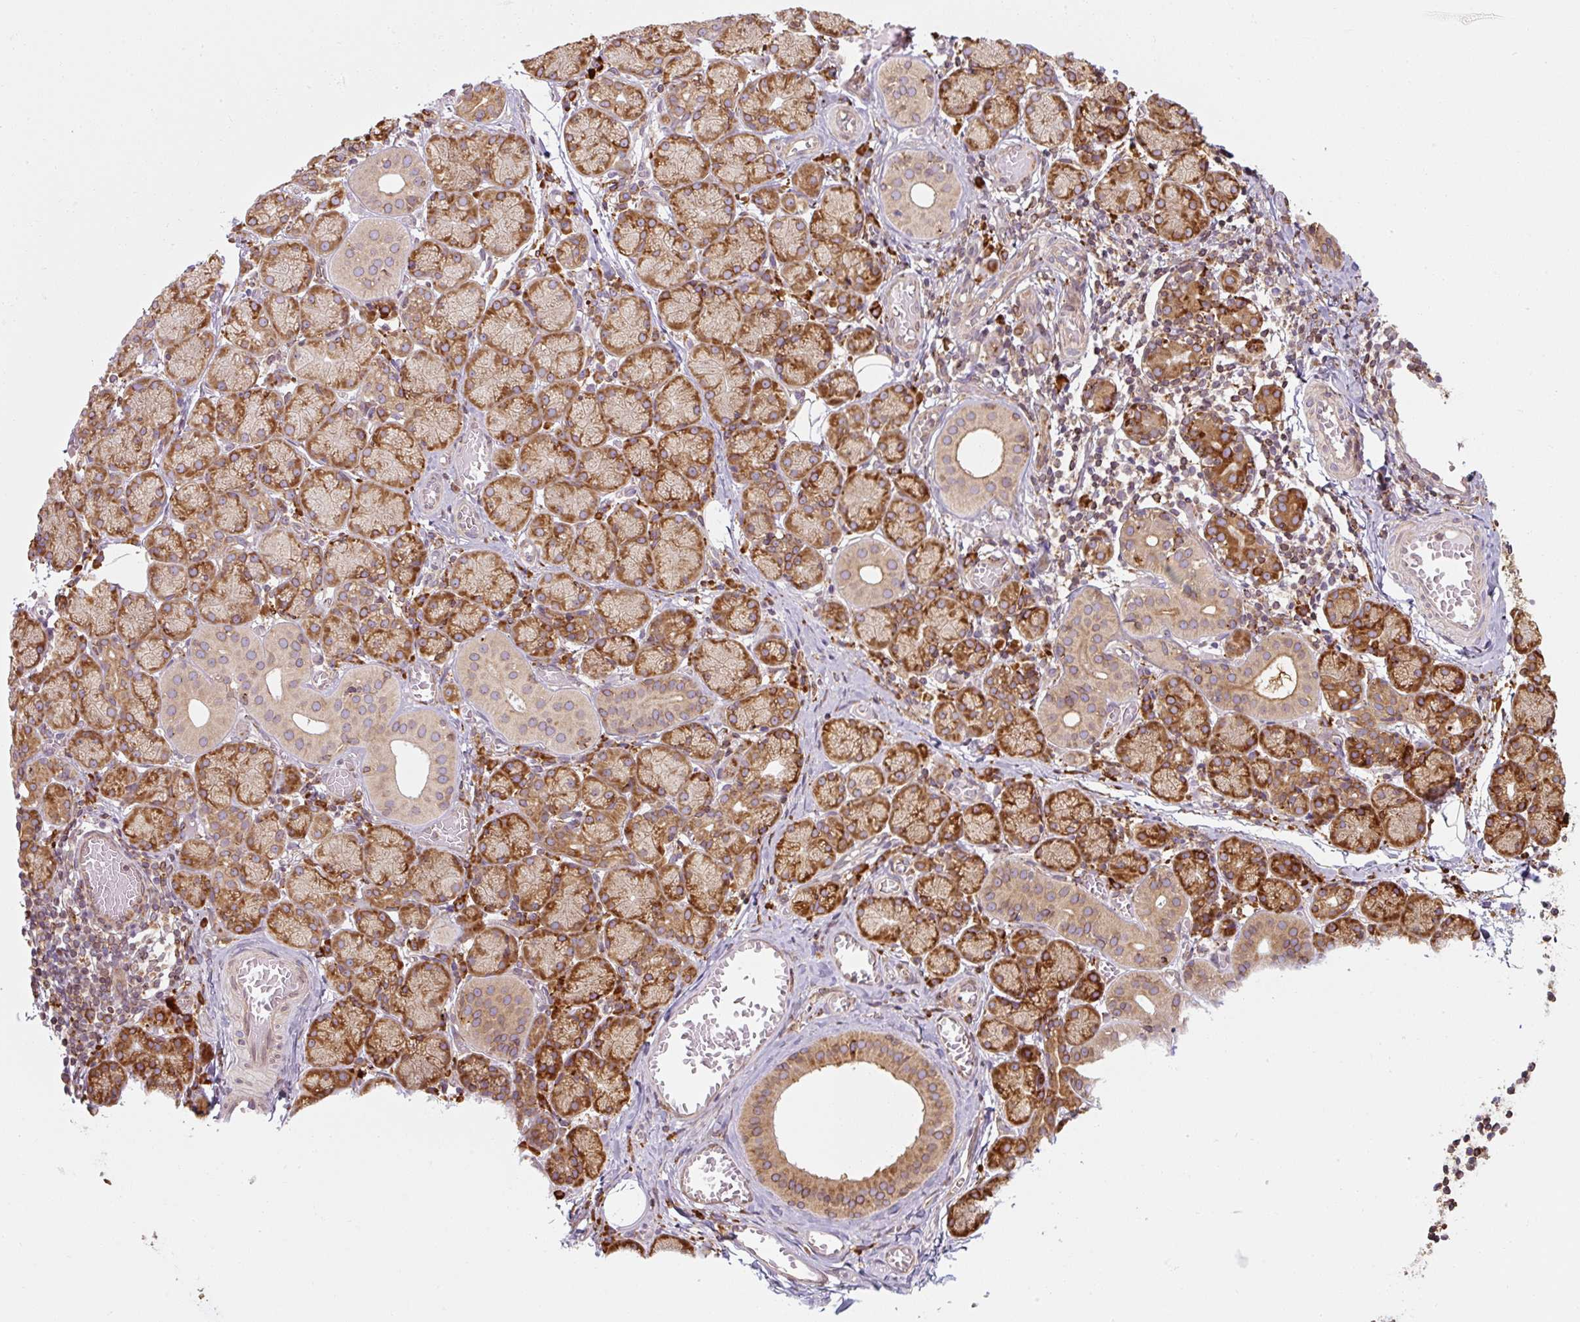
{"staining": {"intensity": "strong", "quantity": ">75%", "location": "cytoplasmic/membranous"}, "tissue": "salivary gland", "cell_type": "Glandular cells", "image_type": "normal", "snomed": [{"axis": "morphology", "description": "Normal tissue, NOS"}, {"axis": "topography", "description": "Salivary gland"}], "caption": "Salivary gland stained with IHC shows strong cytoplasmic/membranous staining in about >75% of glandular cells. (brown staining indicates protein expression, while blue staining denotes nuclei).", "gene": "PRKCSH", "patient": {"sex": "female", "age": 24}}